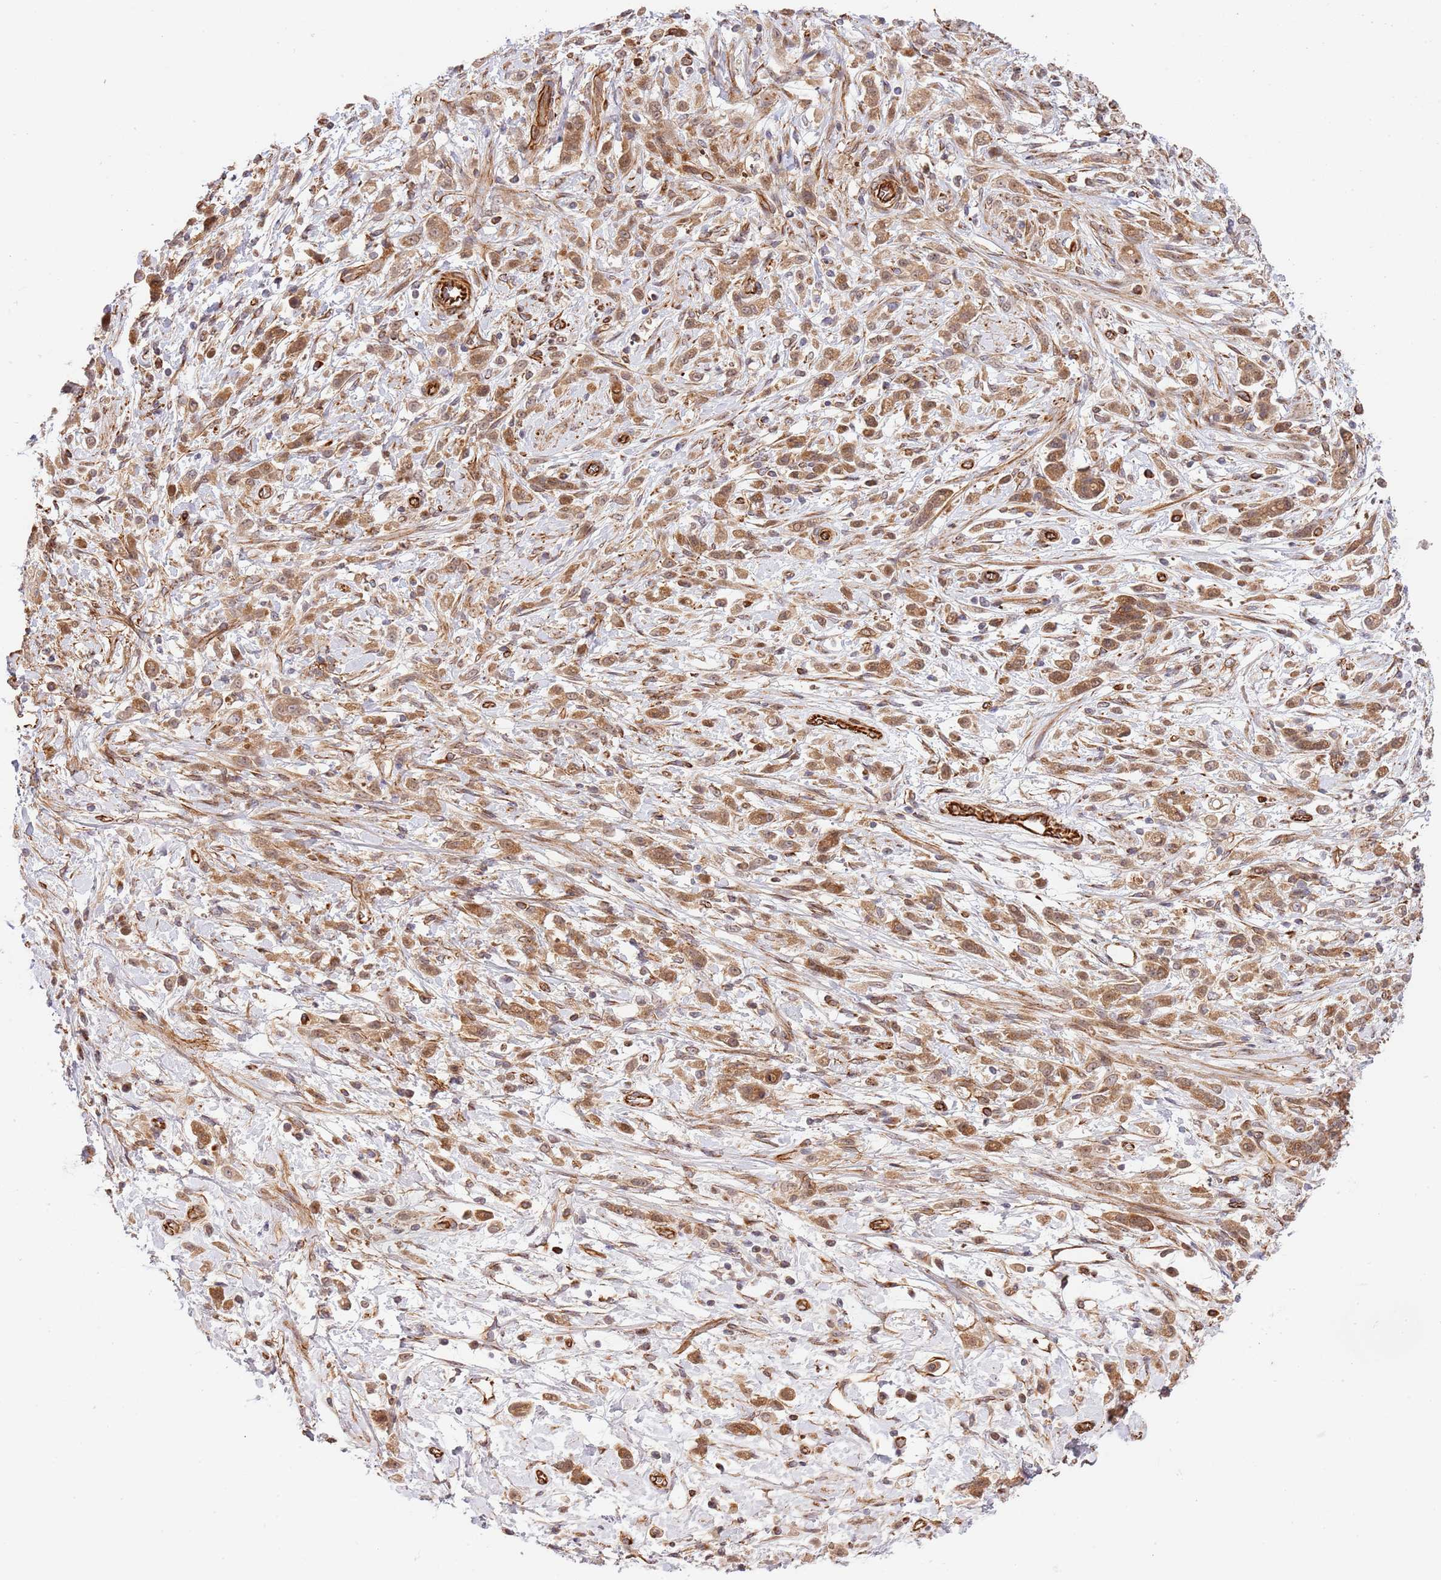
{"staining": {"intensity": "moderate", "quantity": ">75%", "location": "cytoplasmic/membranous"}, "tissue": "stomach cancer", "cell_type": "Tumor cells", "image_type": "cancer", "snomed": [{"axis": "morphology", "description": "Adenocarcinoma, NOS"}, {"axis": "topography", "description": "Stomach"}], "caption": "Immunohistochemistry (IHC) staining of stomach adenocarcinoma, which shows medium levels of moderate cytoplasmic/membranous expression in about >75% of tumor cells indicating moderate cytoplasmic/membranous protein expression. The staining was performed using DAB (3,3'-diaminobenzidine) (brown) for protein detection and nuclei were counterstained in hematoxylin (blue).", "gene": "NEK3", "patient": {"sex": "female", "age": 60}}